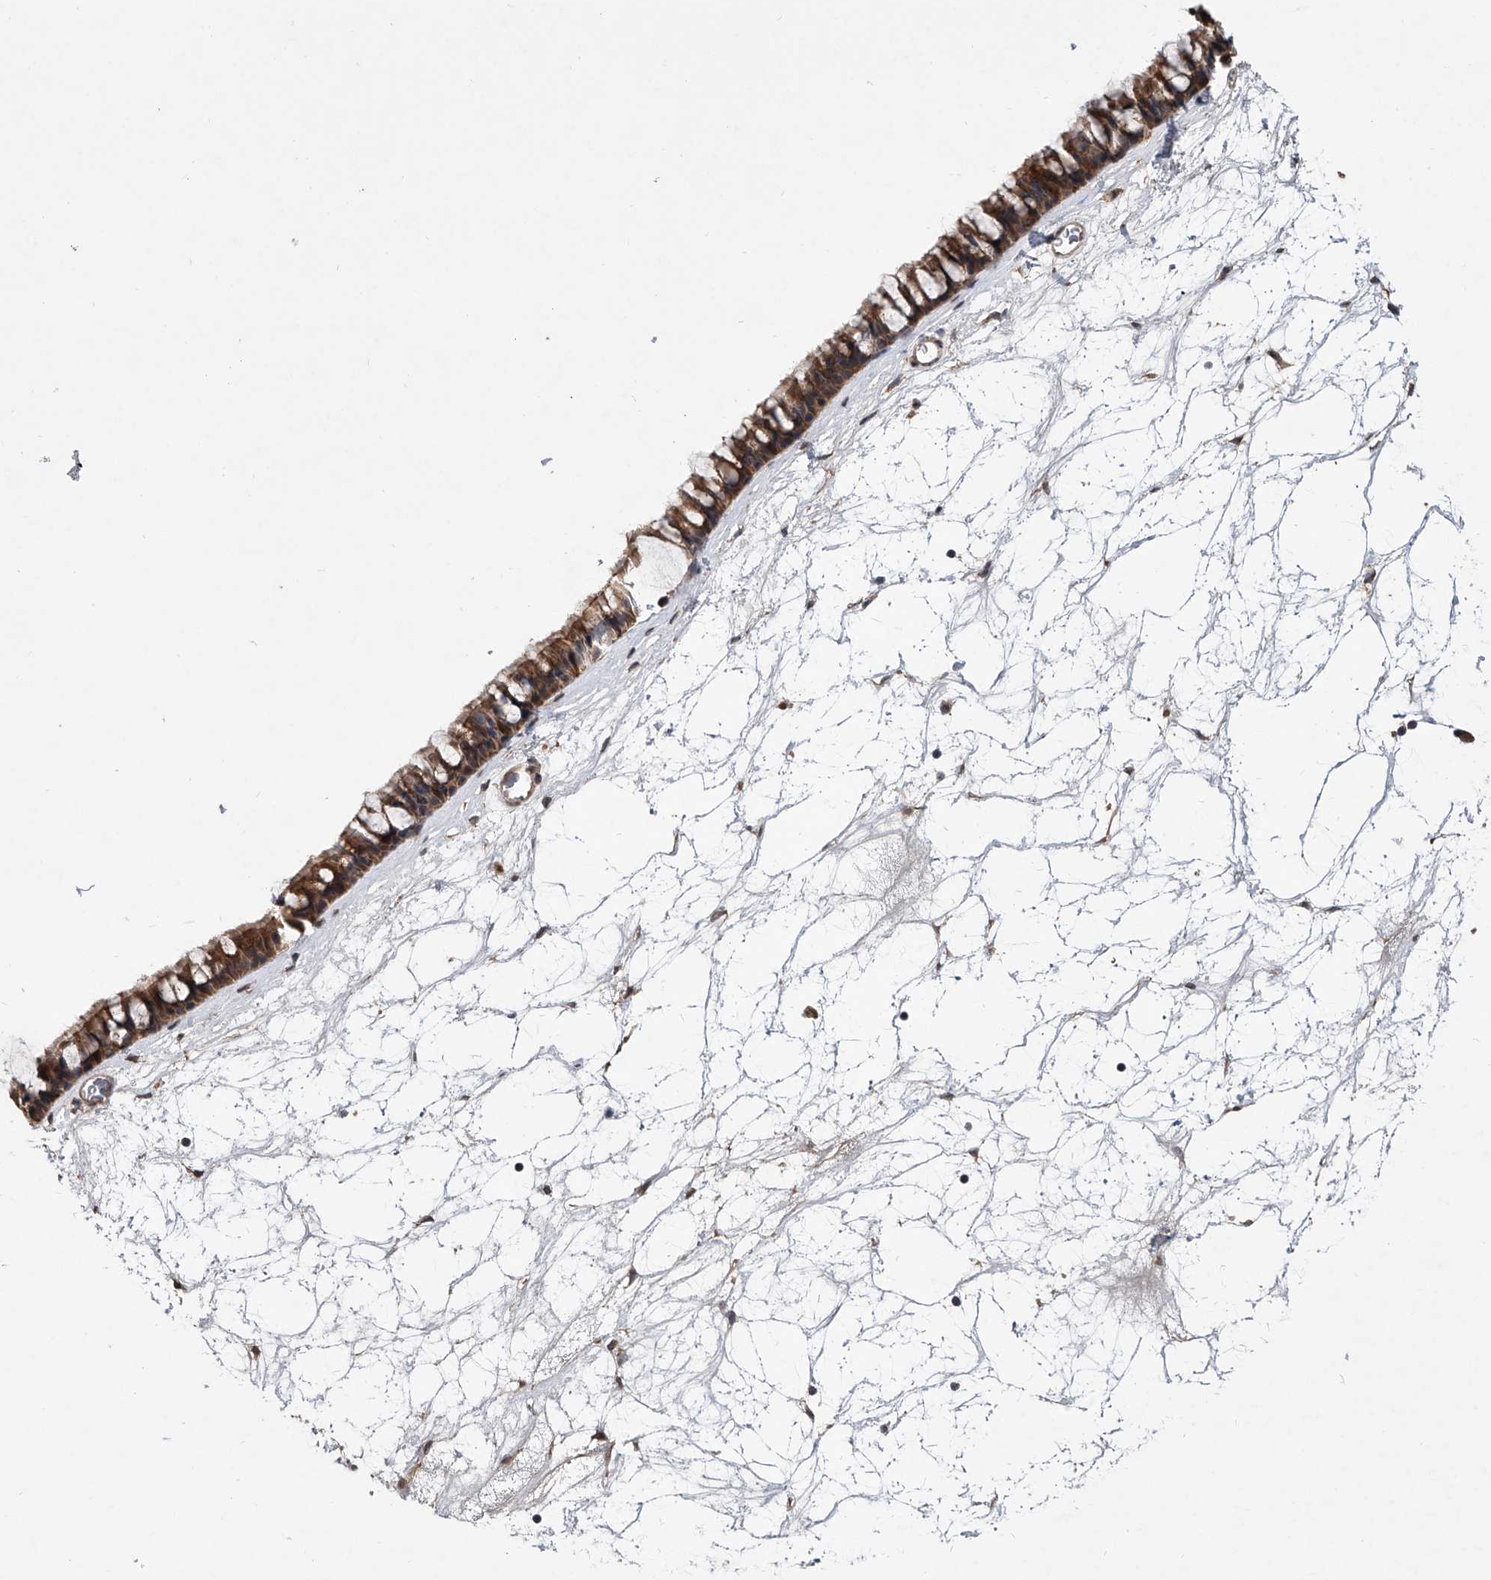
{"staining": {"intensity": "strong", "quantity": "25%-75%", "location": "cytoplasmic/membranous"}, "tissue": "nasopharynx", "cell_type": "Respiratory epithelial cells", "image_type": "normal", "snomed": [{"axis": "morphology", "description": "Normal tissue, NOS"}, {"axis": "topography", "description": "Nasopharynx"}], "caption": "Respiratory epithelial cells display high levels of strong cytoplasmic/membranous staining in about 25%-75% of cells in benign human nasopharynx. The protein of interest is shown in brown color, while the nuclei are stained blue.", "gene": "GEMIN8", "patient": {"sex": "male", "age": 64}}